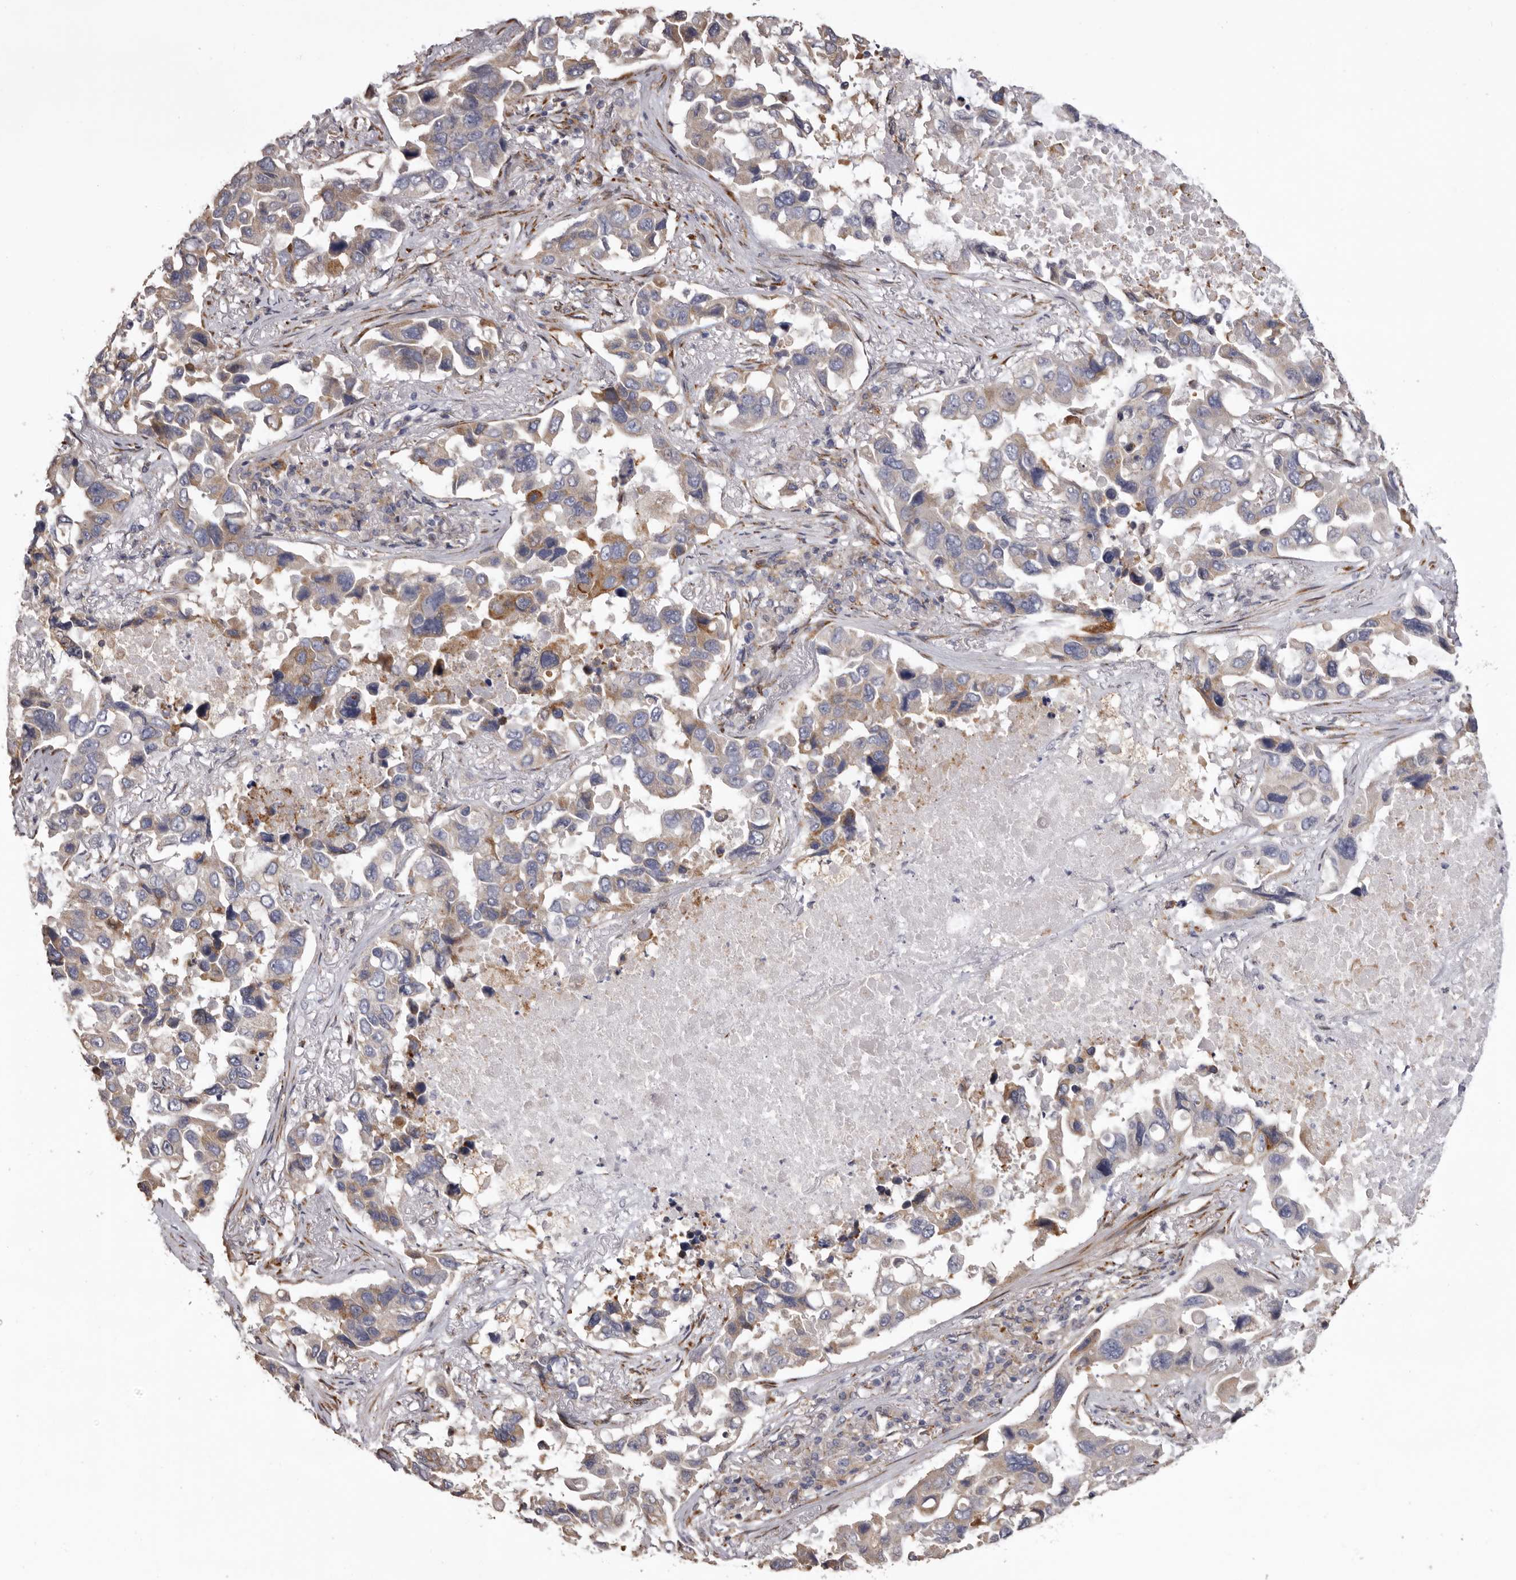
{"staining": {"intensity": "moderate", "quantity": "25%-75%", "location": "cytoplasmic/membranous"}, "tissue": "lung cancer", "cell_type": "Tumor cells", "image_type": "cancer", "snomed": [{"axis": "morphology", "description": "Adenocarcinoma, NOS"}, {"axis": "topography", "description": "Lung"}], "caption": "Immunohistochemistry (IHC) staining of lung adenocarcinoma, which exhibits medium levels of moderate cytoplasmic/membranous expression in about 25%-75% of tumor cells indicating moderate cytoplasmic/membranous protein expression. The staining was performed using DAB (3,3'-diaminobenzidine) (brown) for protein detection and nuclei were counterstained in hematoxylin (blue).", "gene": "PIGX", "patient": {"sex": "male", "age": 64}}